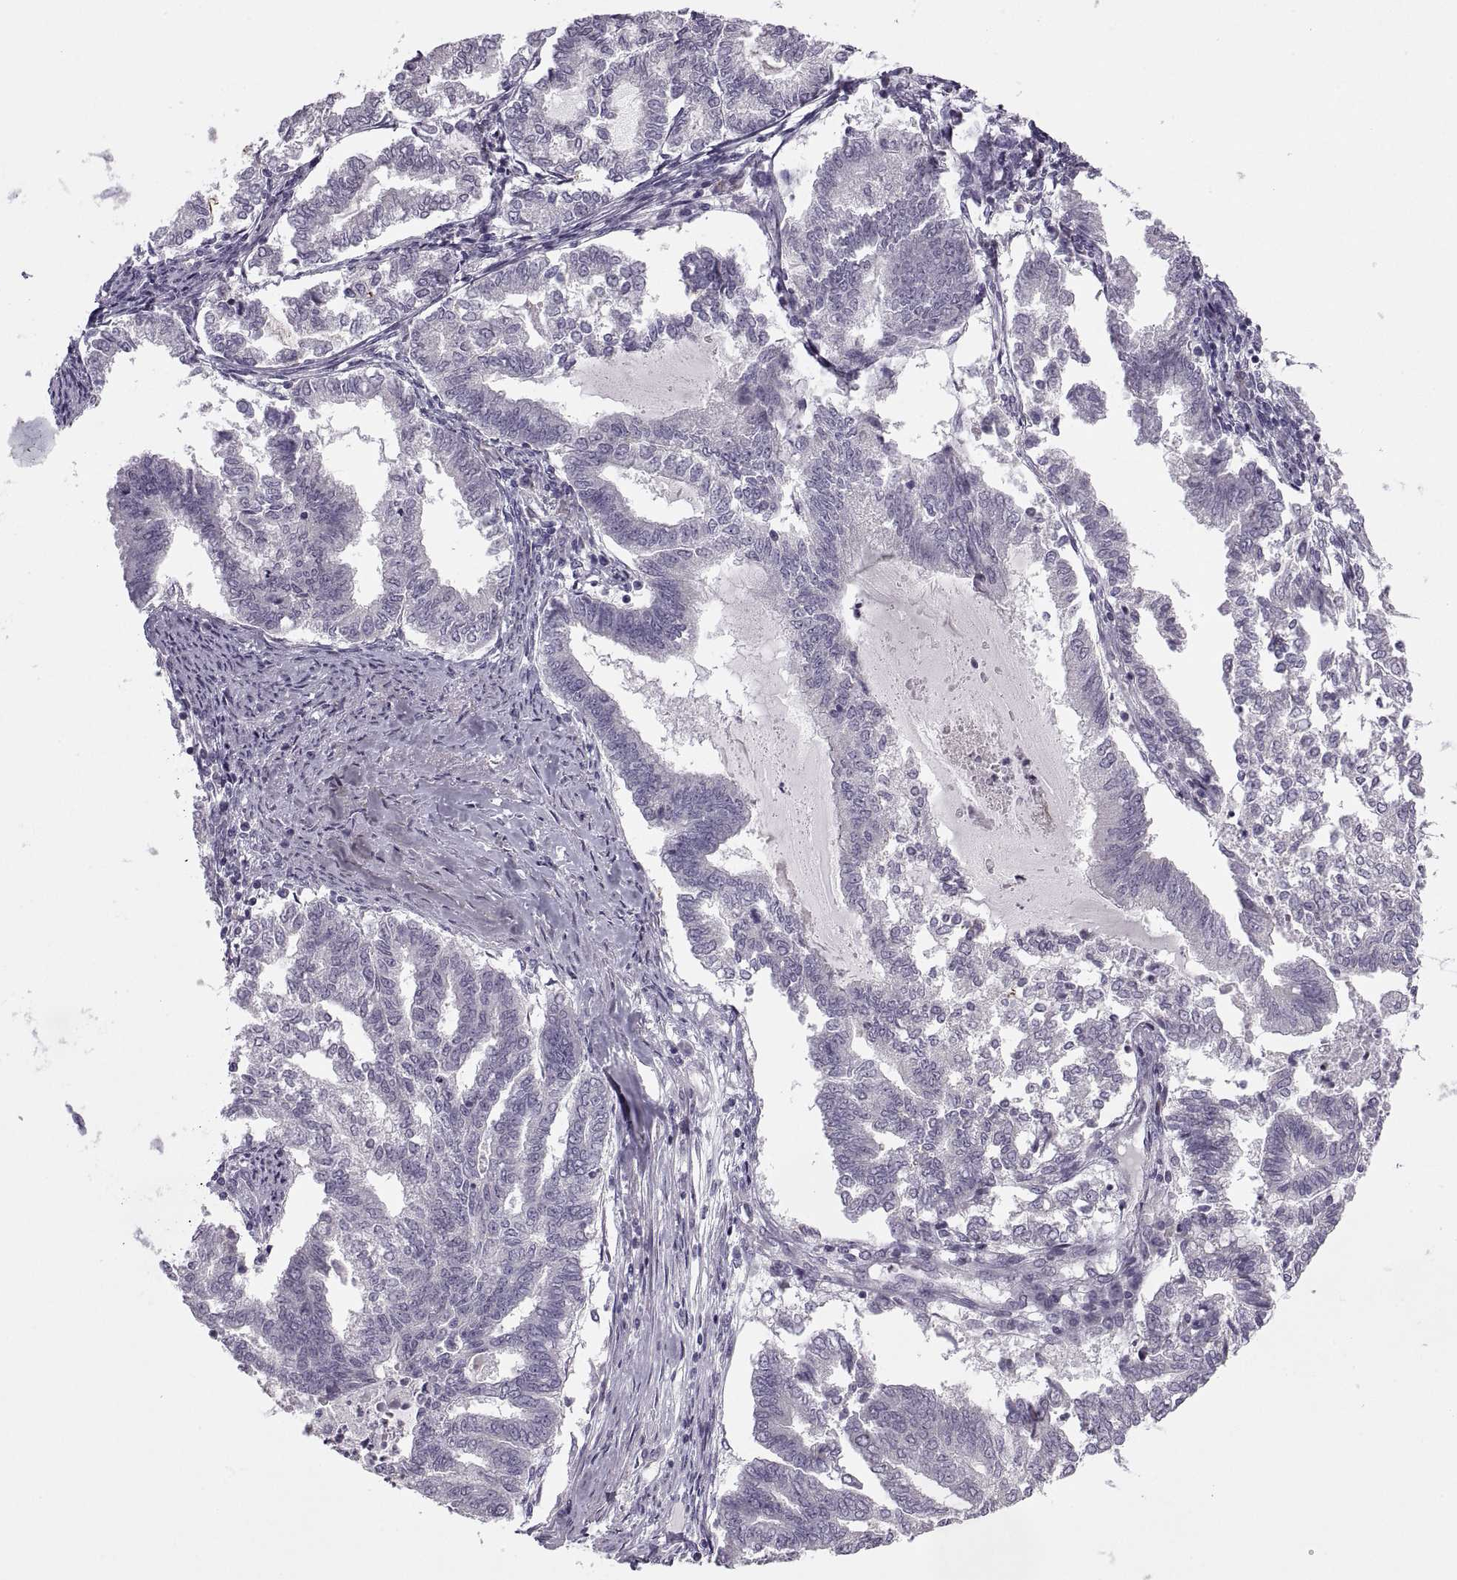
{"staining": {"intensity": "negative", "quantity": "none", "location": "none"}, "tissue": "endometrial cancer", "cell_type": "Tumor cells", "image_type": "cancer", "snomed": [{"axis": "morphology", "description": "Adenocarcinoma, NOS"}, {"axis": "topography", "description": "Endometrium"}], "caption": "There is no significant staining in tumor cells of endometrial adenocarcinoma.", "gene": "RIPK4", "patient": {"sex": "female", "age": 79}}